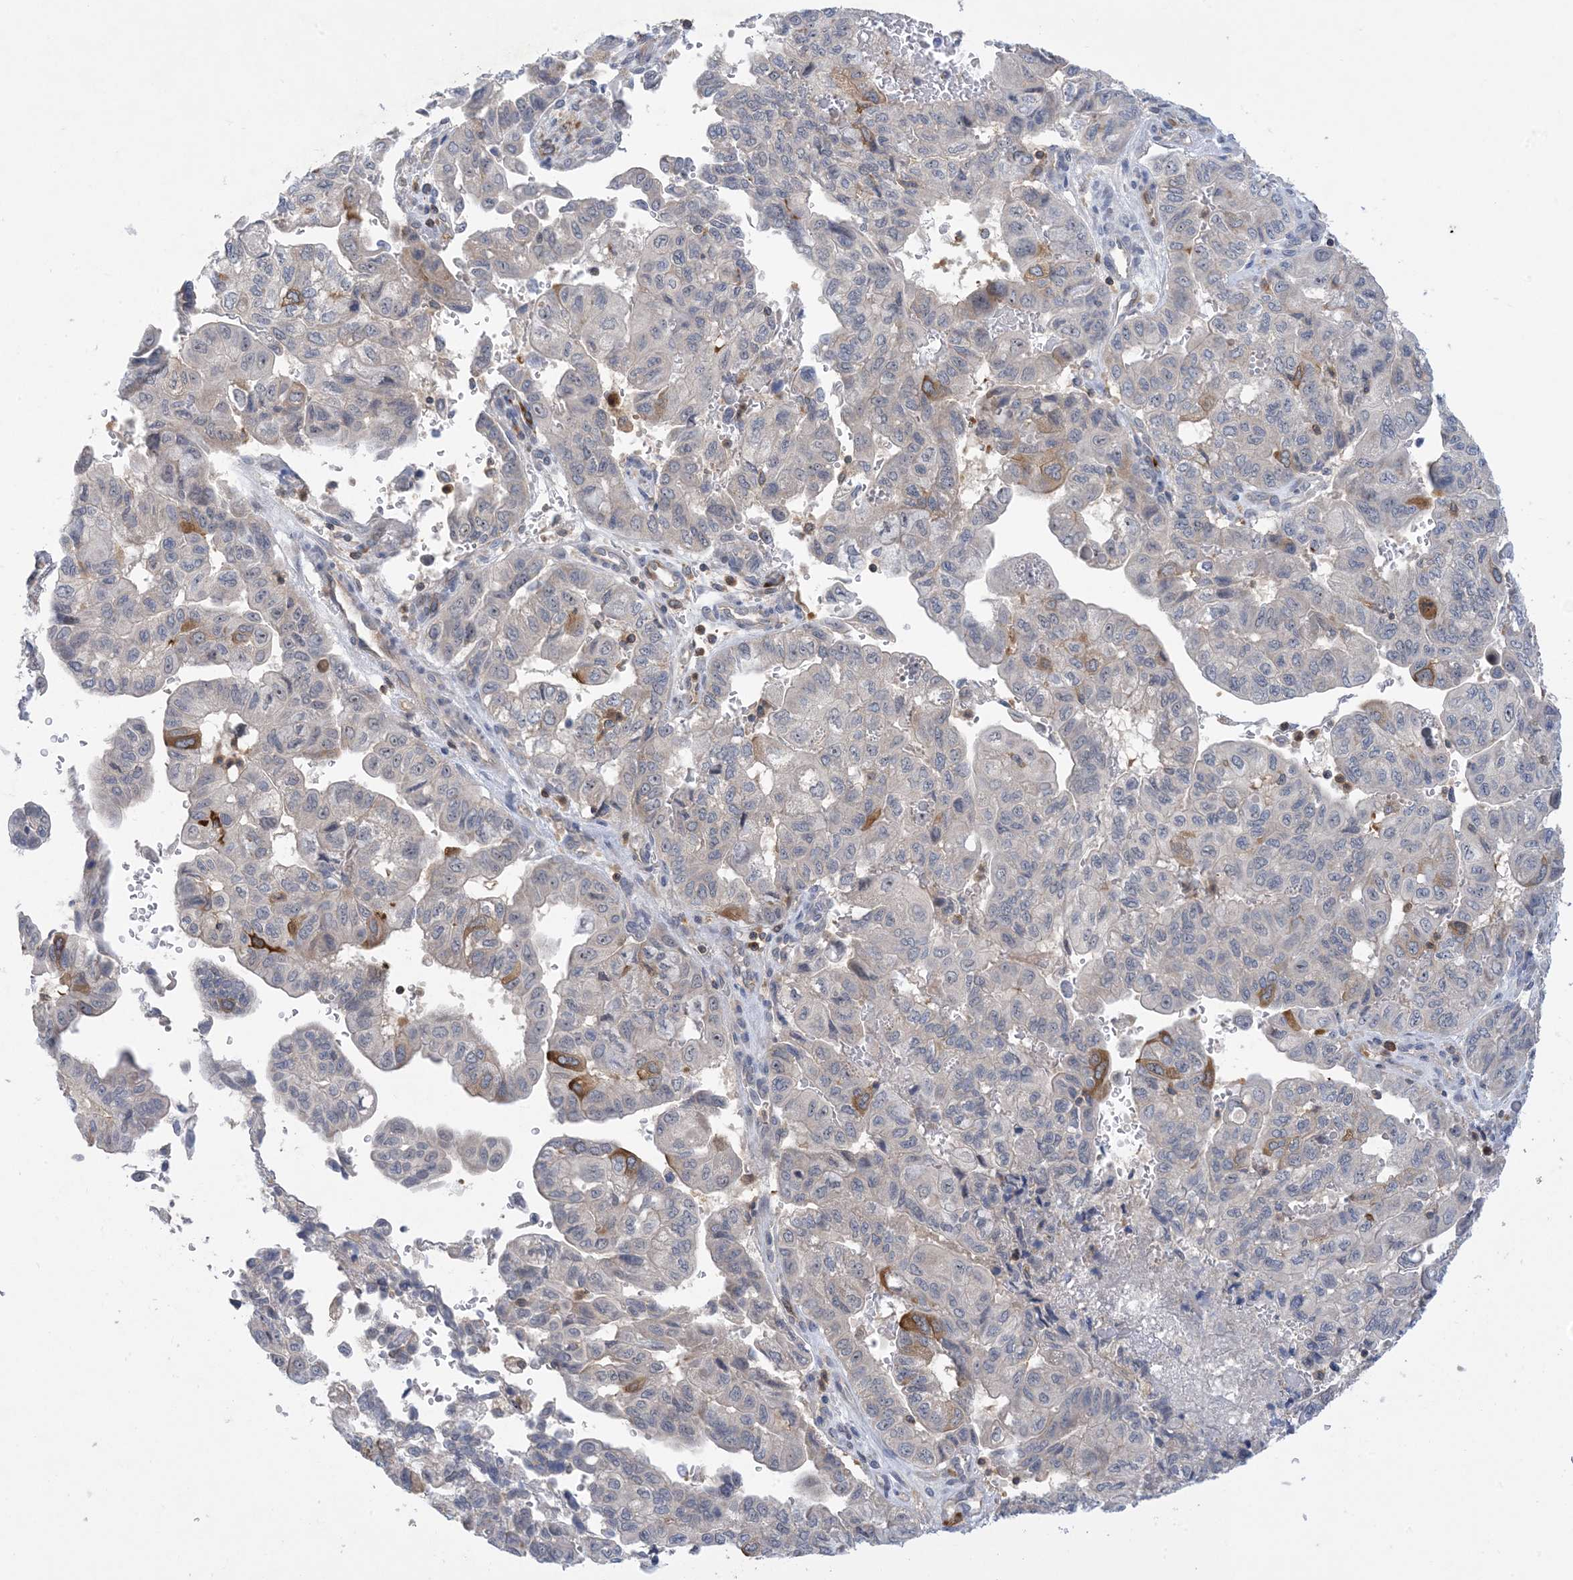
{"staining": {"intensity": "moderate", "quantity": "<25%", "location": "cytoplasmic/membranous"}, "tissue": "pancreatic cancer", "cell_type": "Tumor cells", "image_type": "cancer", "snomed": [{"axis": "morphology", "description": "Adenocarcinoma, NOS"}, {"axis": "topography", "description": "Pancreas"}], "caption": "Protein analysis of pancreatic adenocarcinoma tissue demonstrates moderate cytoplasmic/membranous staining in approximately <25% of tumor cells.", "gene": "AOC1", "patient": {"sex": "male", "age": 51}}